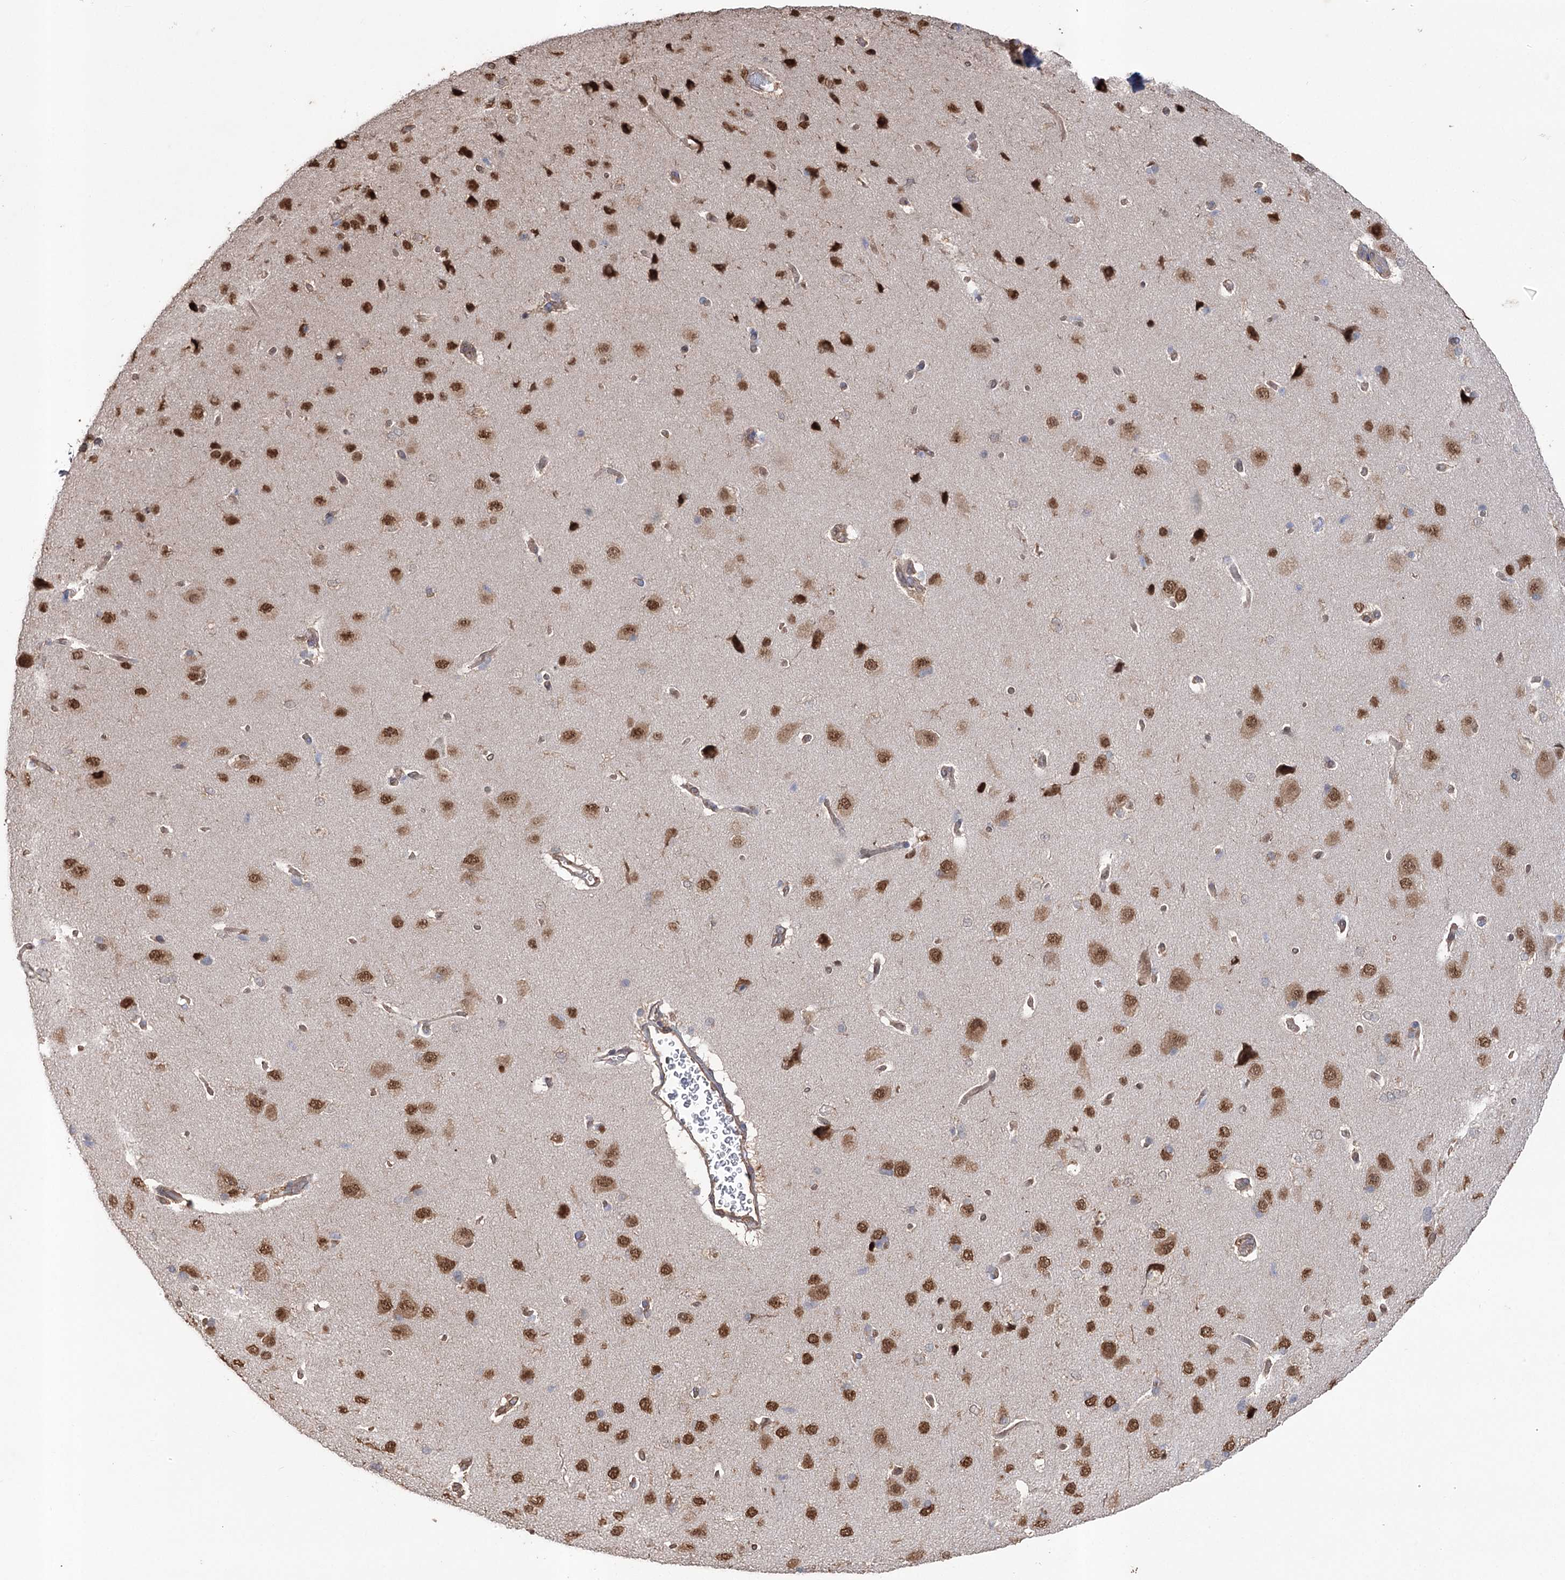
{"staining": {"intensity": "moderate", "quantity": ">75%", "location": "cytoplasmic/membranous"}, "tissue": "cerebral cortex", "cell_type": "Endothelial cells", "image_type": "normal", "snomed": [{"axis": "morphology", "description": "Normal tissue, NOS"}, {"axis": "topography", "description": "Cerebral cortex"}], "caption": "Immunohistochemical staining of unremarkable human cerebral cortex exhibits moderate cytoplasmic/membranous protein positivity in approximately >75% of endothelial cells. Nuclei are stained in blue.", "gene": "FAM13B", "patient": {"sex": "male", "age": 62}}